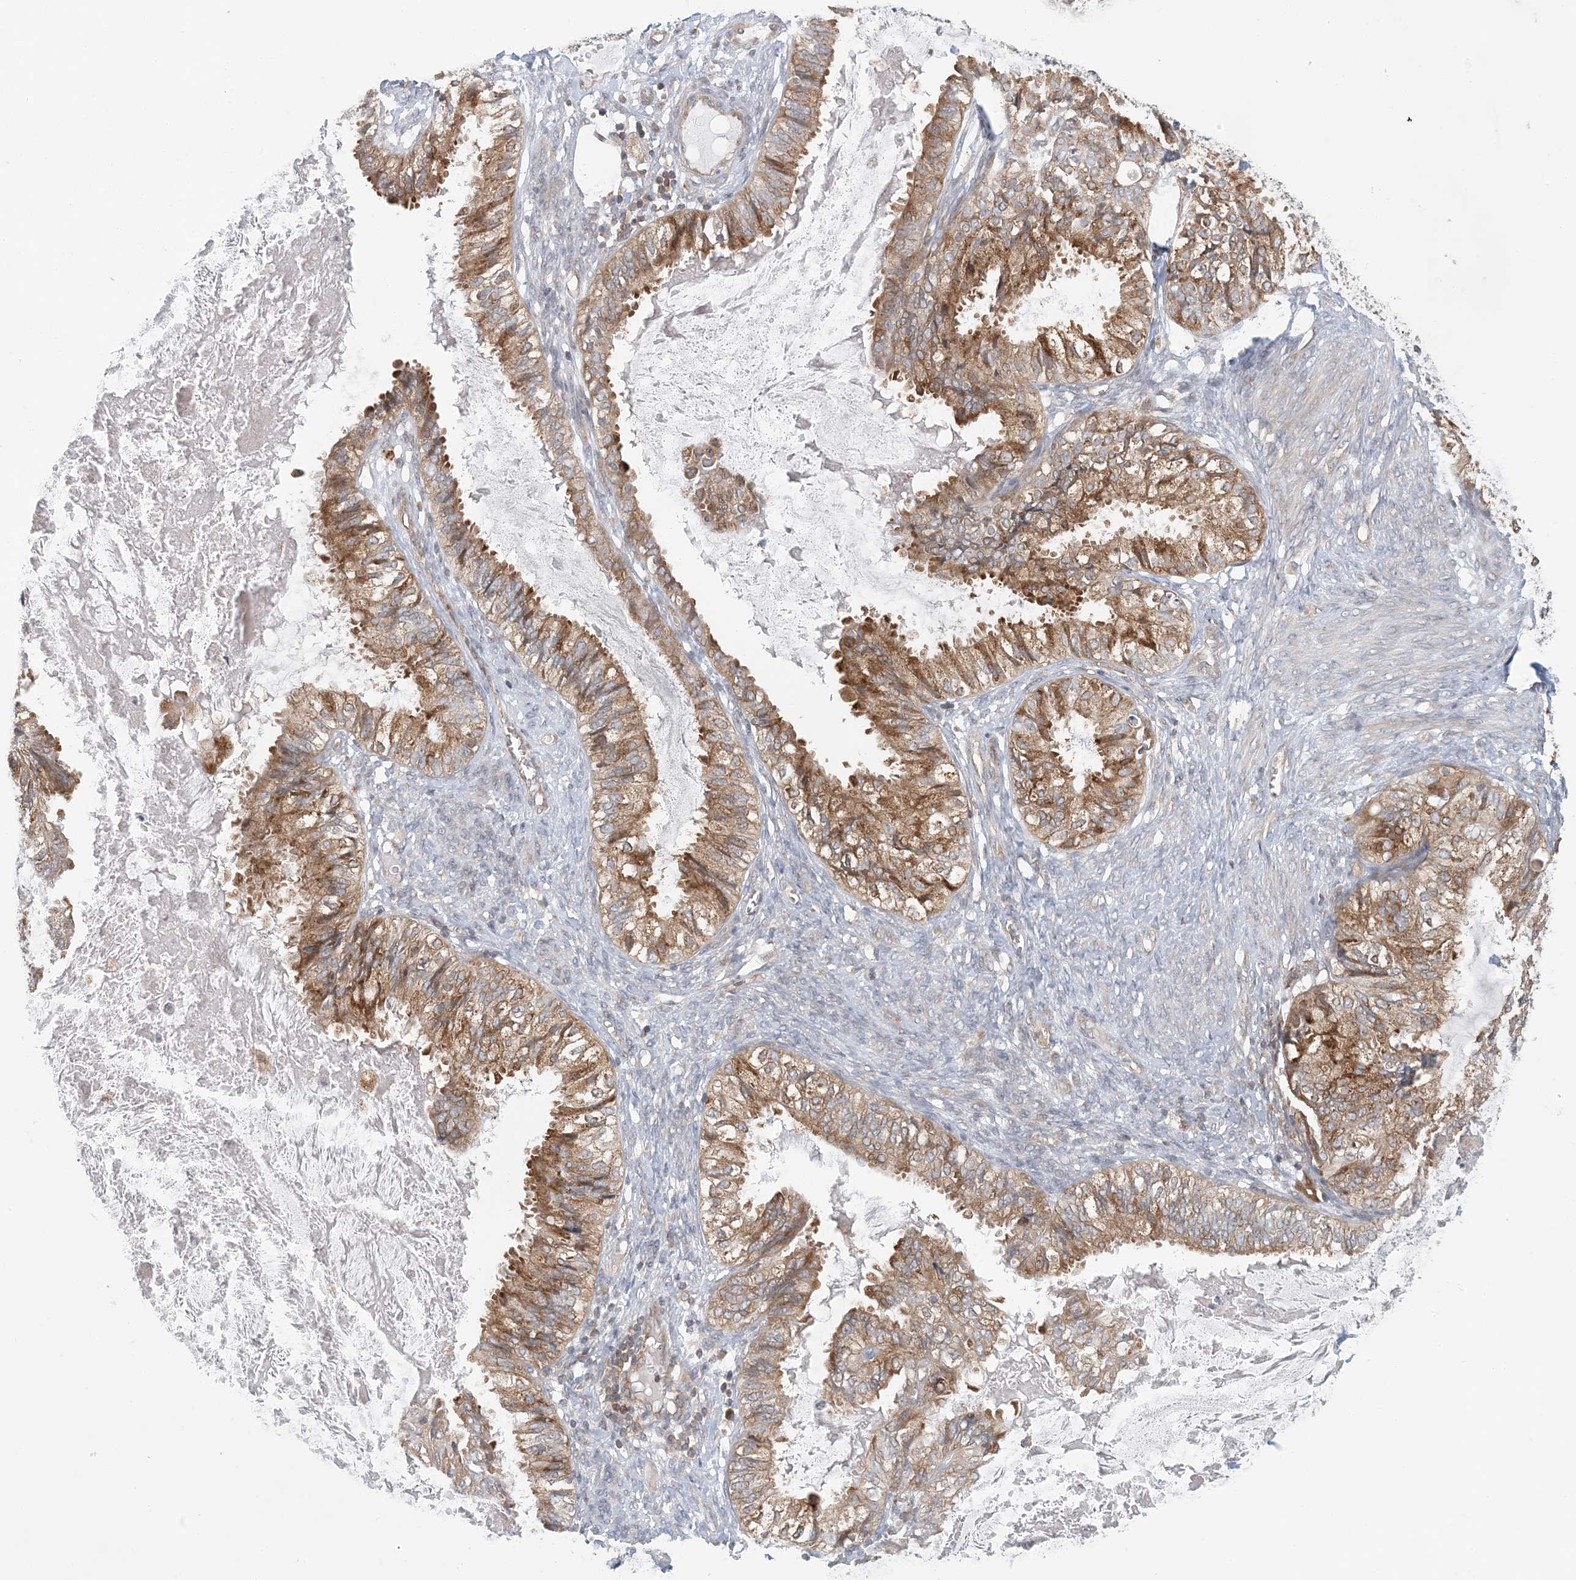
{"staining": {"intensity": "moderate", "quantity": ">75%", "location": "cytoplasmic/membranous"}, "tissue": "cervical cancer", "cell_type": "Tumor cells", "image_type": "cancer", "snomed": [{"axis": "morphology", "description": "Normal tissue, NOS"}, {"axis": "morphology", "description": "Adenocarcinoma, NOS"}, {"axis": "topography", "description": "Cervix"}, {"axis": "topography", "description": "Endometrium"}], "caption": "The image shows staining of cervical adenocarcinoma, revealing moderate cytoplasmic/membranous protein positivity (brown color) within tumor cells.", "gene": "ATP13A2", "patient": {"sex": "female", "age": 86}}